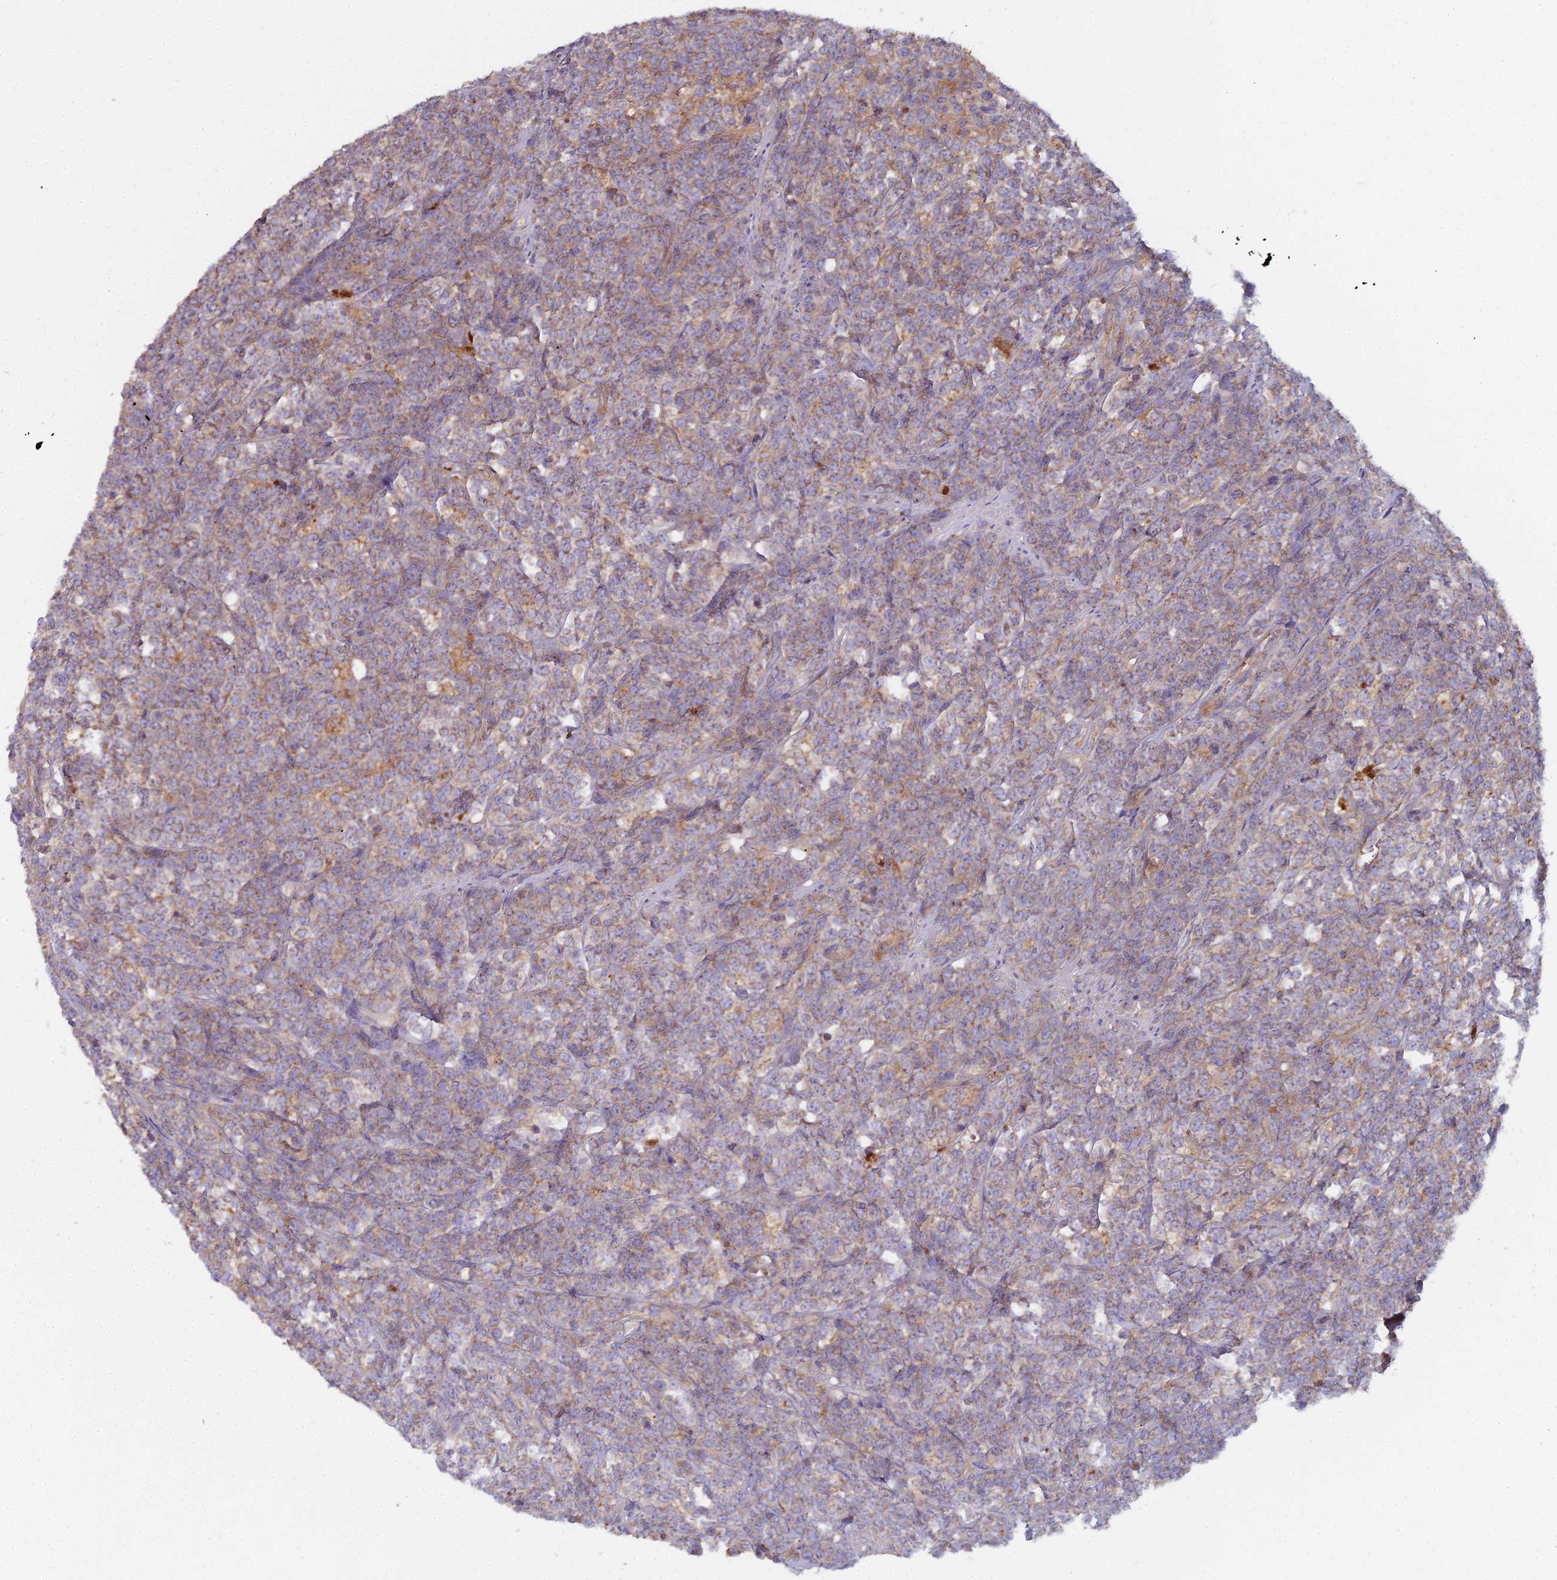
{"staining": {"intensity": "moderate", "quantity": "<25%", "location": "cytoplasmic/membranous"}, "tissue": "lymphoma", "cell_type": "Tumor cells", "image_type": "cancer", "snomed": [{"axis": "morphology", "description": "Malignant lymphoma, non-Hodgkin's type, High grade"}, {"axis": "topography", "description": "Small intestine"}], "caption": "An IHC histopathology image of tumor tissue is shown. Protein staining in brown labels moderate cytoplasmic/membranous positivity in high-grade malignant lymphoma, non-Hodgkin's type within tumor cells. (Brightfield microscopy of DAB IHC at high magnification).", "gene": "CCDC167", "patient": {"sex": "male", "age": 8}}